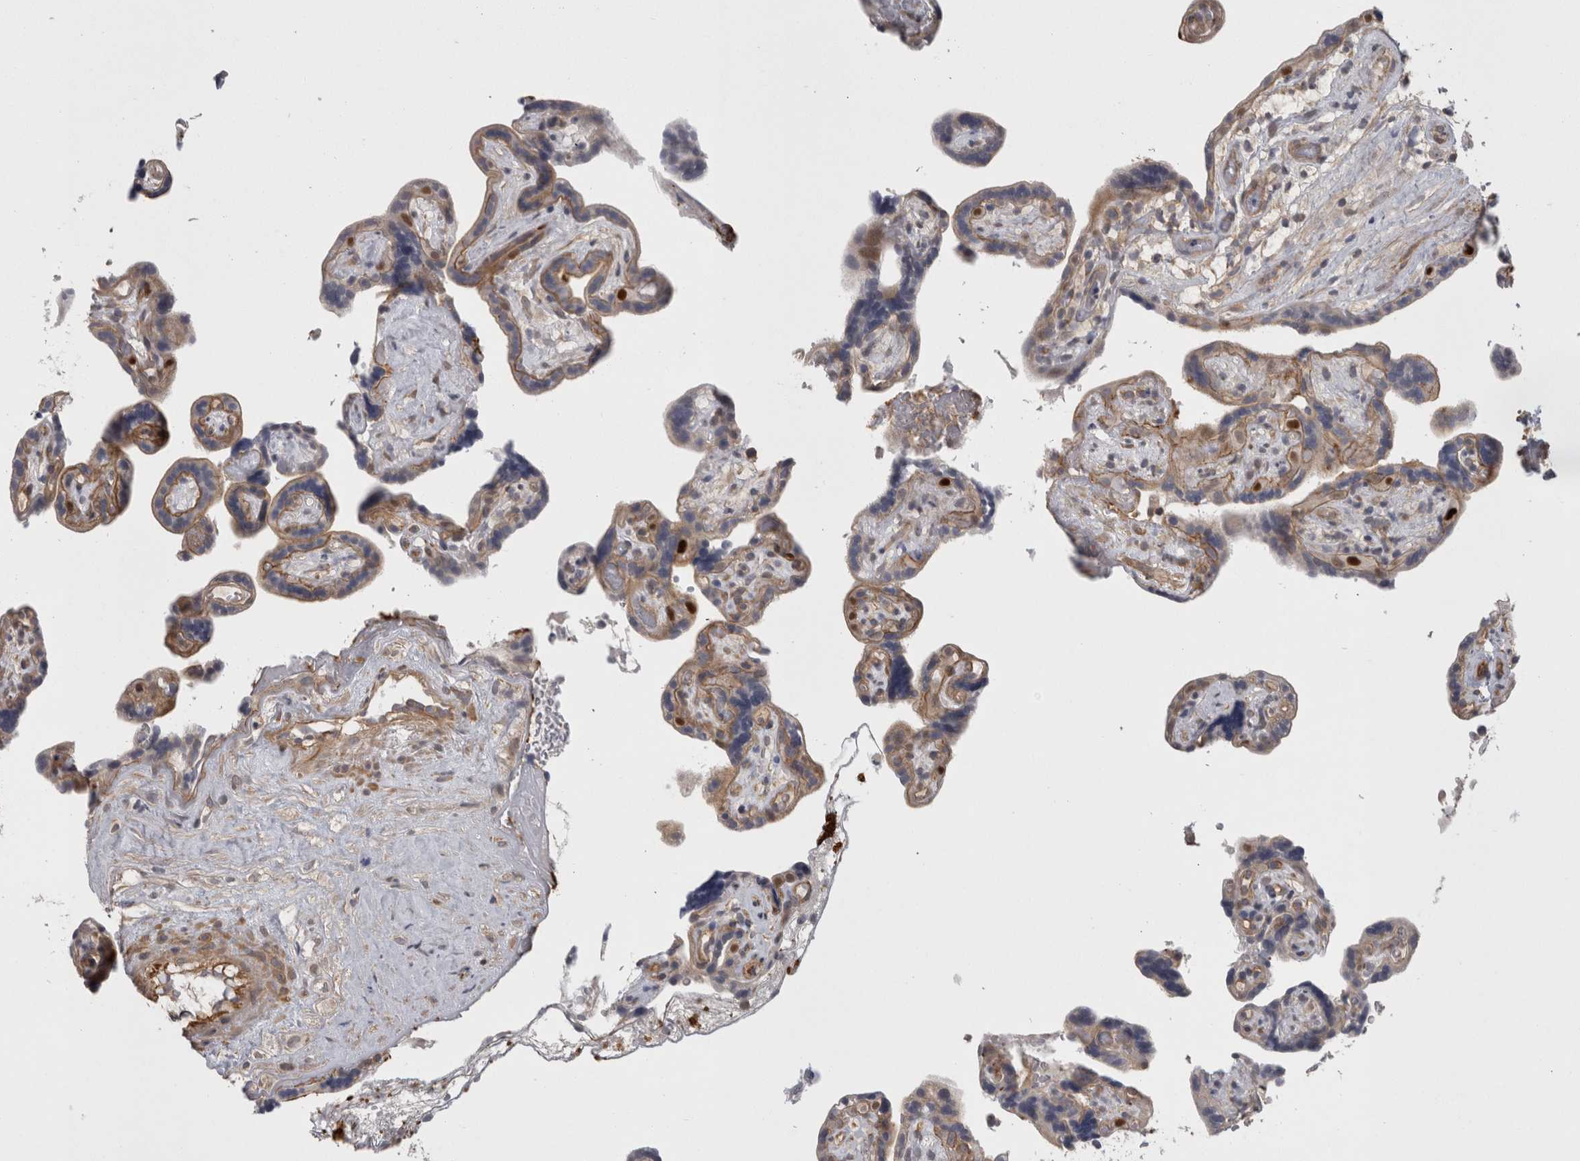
{"staining": {"intensity": "moderate", "quantity": ">75%", "location": "cytoplasmic/membranous,nuclear"}, "tissue": "placenta", "cell_type": "Decidual cells", "image_type": "normal", "snomed": [{"axis": "morphology", "description": "Normal tissue, NOS"}, {"axis": "topography", "description": "Placenta"}], "caption": "Immunohistochemistry (IHC) of normal human placenta displays medium levels of moderate cytoplasmic/membranous,nuclear expression in about >75% of decidual cells.", "gene": "RMDN1", "patient": {"sex": "female", "age": 30}}